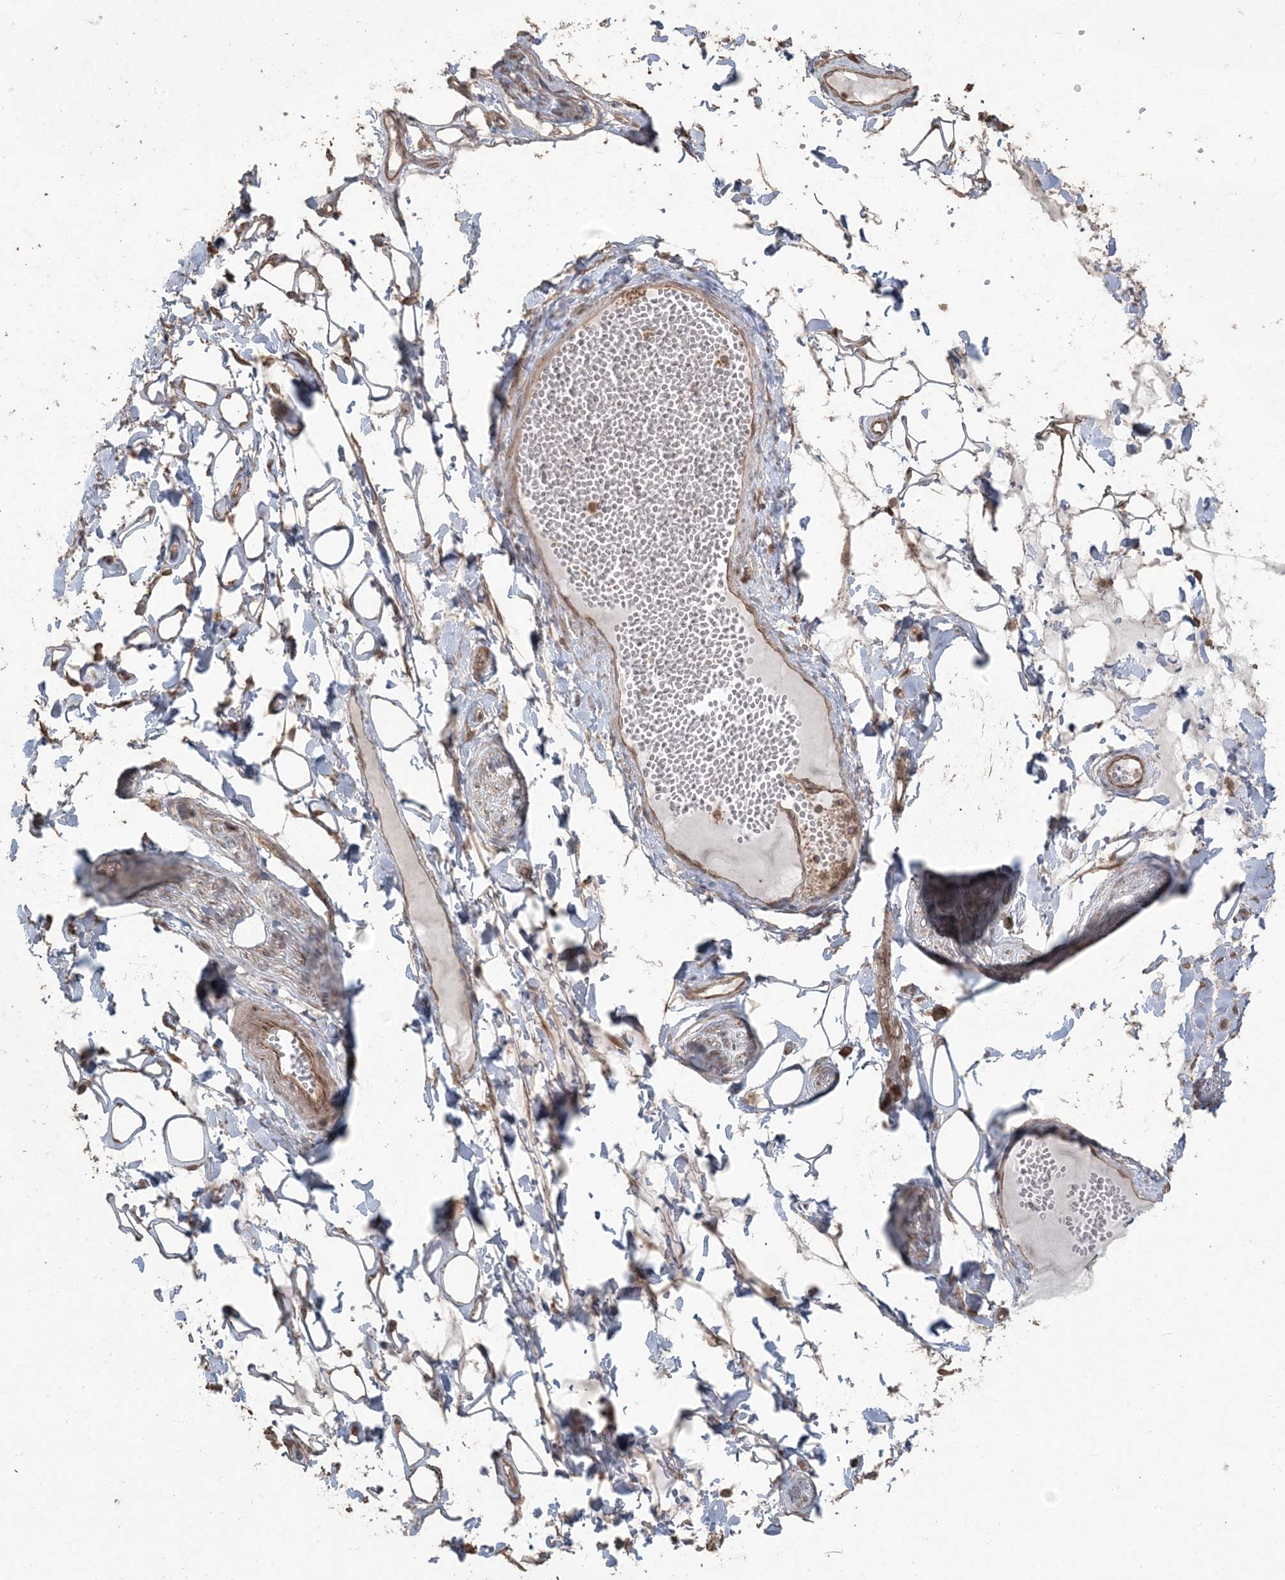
{"staining": {"intensity": "moderate", "quantity": ">75%", "location": "cytoplasmic/membranous"}, "tissue": "adipose tissue", "cell_type": "Adipocytes", "image_type": "normal", "snomed": [{"axis": "morphology", "description": "Normal tissue, NOS"}, {"axis": "morphology", "description": "Inflammation, NOS"}, {"axis": "topography", "description": "Salivary gland"}, {"axis": "topography", "description": "Peripheral nerve tissue"}], "caption": "Adipose tissue stained for a protein displays moderate cytoplasmic/membranous positivity in adipocytes. The protein of interest is stained brown, and the nuclei are stained in blue (DAB (3,3'-diaminobenzidine) IHC with brightfield microscopy, high magnification).", "gene": "DDX19B", "patient": {"sex": "female", "age": 75}}